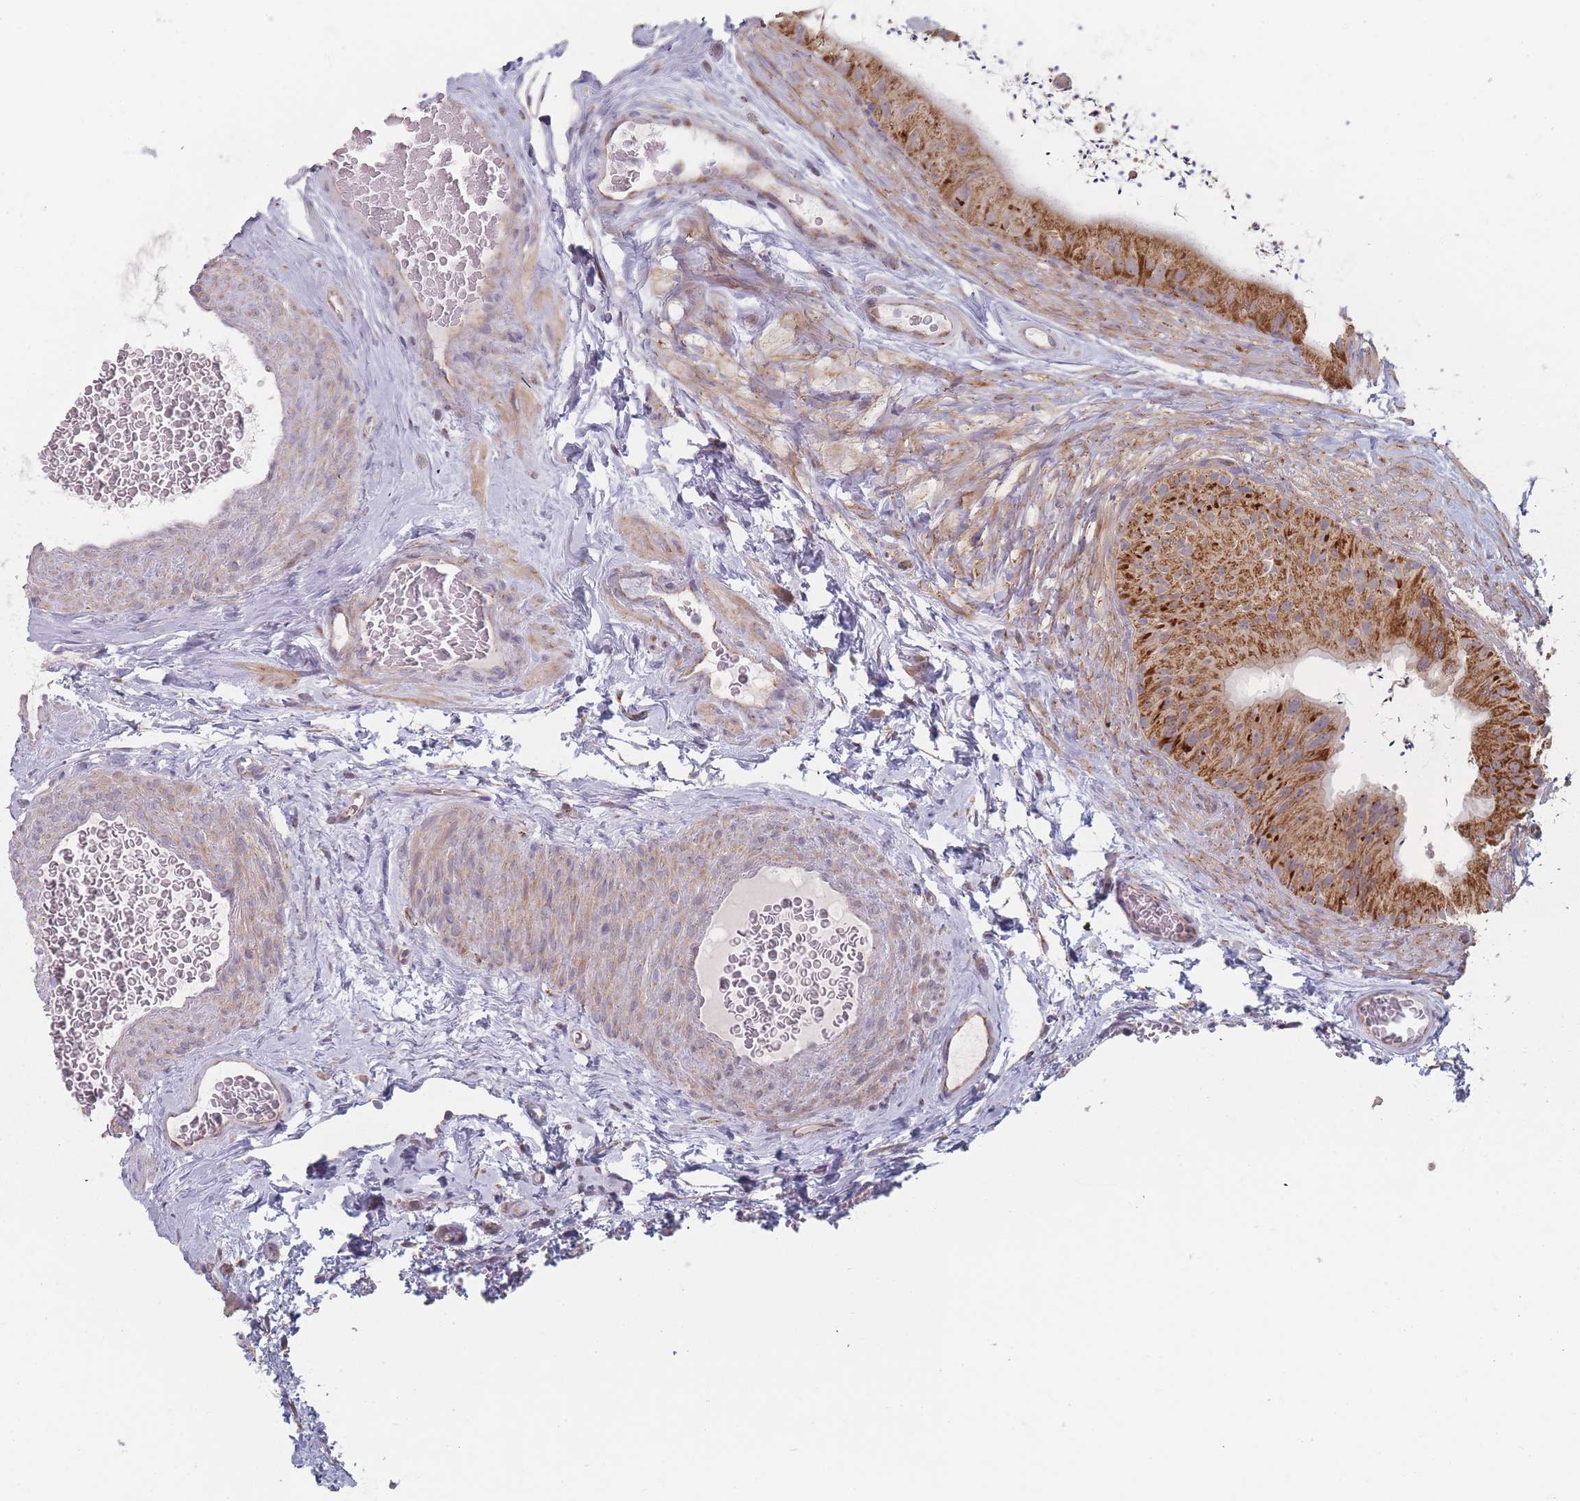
{"staining": {"intensity": "moderate", "quantity": ">75%", "location": "cytoplasmic/membranous"}, "tissue": "epididymis", "cell_type": "Glandular cells", "image_type": "normal", "snomed": [{"axis": "morphology", "description": "Normal tissue, NOS"}, {"axis": "topography", "description": "Epididymis"}], "caption": "Glandular cells demonstrate medium levels of moderate cytoplasmic/membranous staining in about >75% of cells in benign epididymis. (DAB = brown stain, brightfield microscopy at high magnification).", "gene": "PSMB3", "patient": {"sex": "male", "age": 50}}